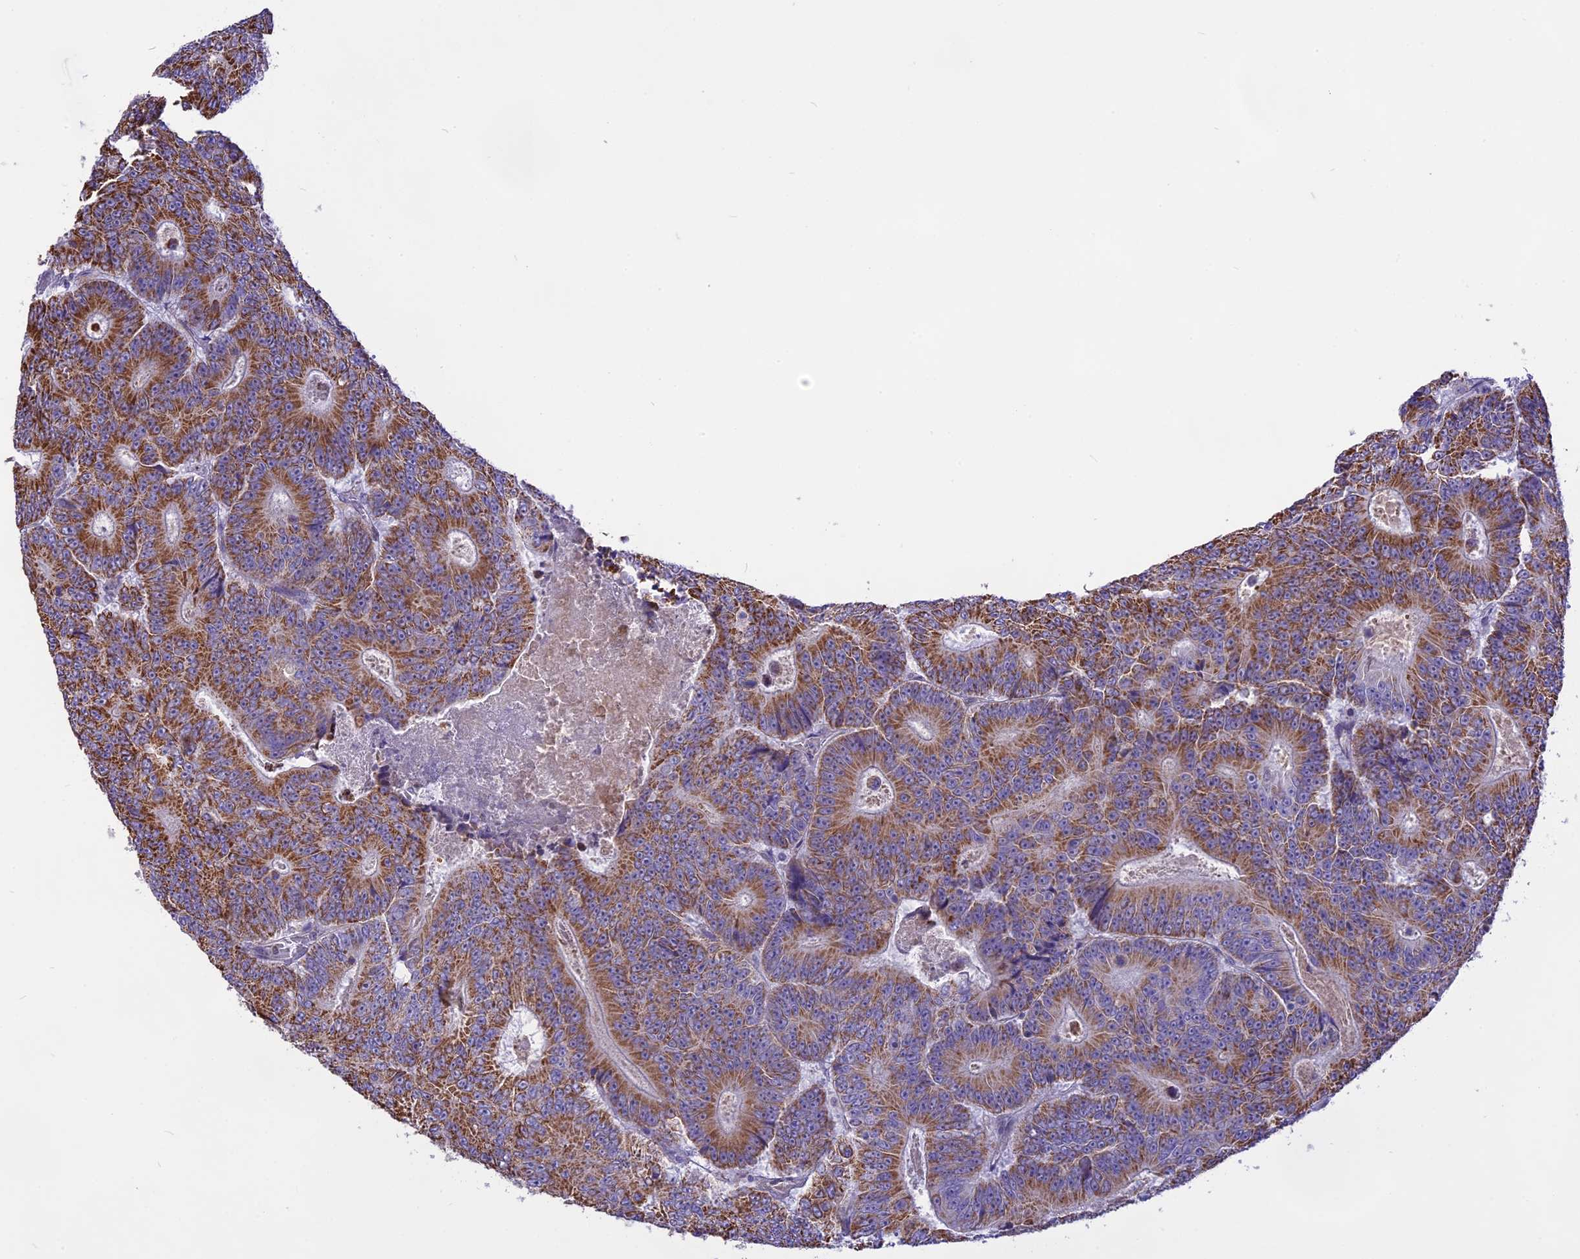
{"staining": {"intensity": "moderate", "quantity": ">75%", "location": "cytoplasmic/membranous"}, "tissue": "colorectal cancer", "cell_type": "Tumor cells", "image_type": "cancer", "snomed": [{"axis": "morphology", "description": "Adenocarcinoma, NOS"}, {"axis": "topography", "description": "Colon"}], "caption": "A brown stain highlights moderate cytoplasmic/membranous positivity of a protein in human colorectal cancer (adenocarcinoma) tumor cells. Nuclei are stained in blue.", "gene": "DOC2B", "patient": {"sex": "male", "age": 83}}